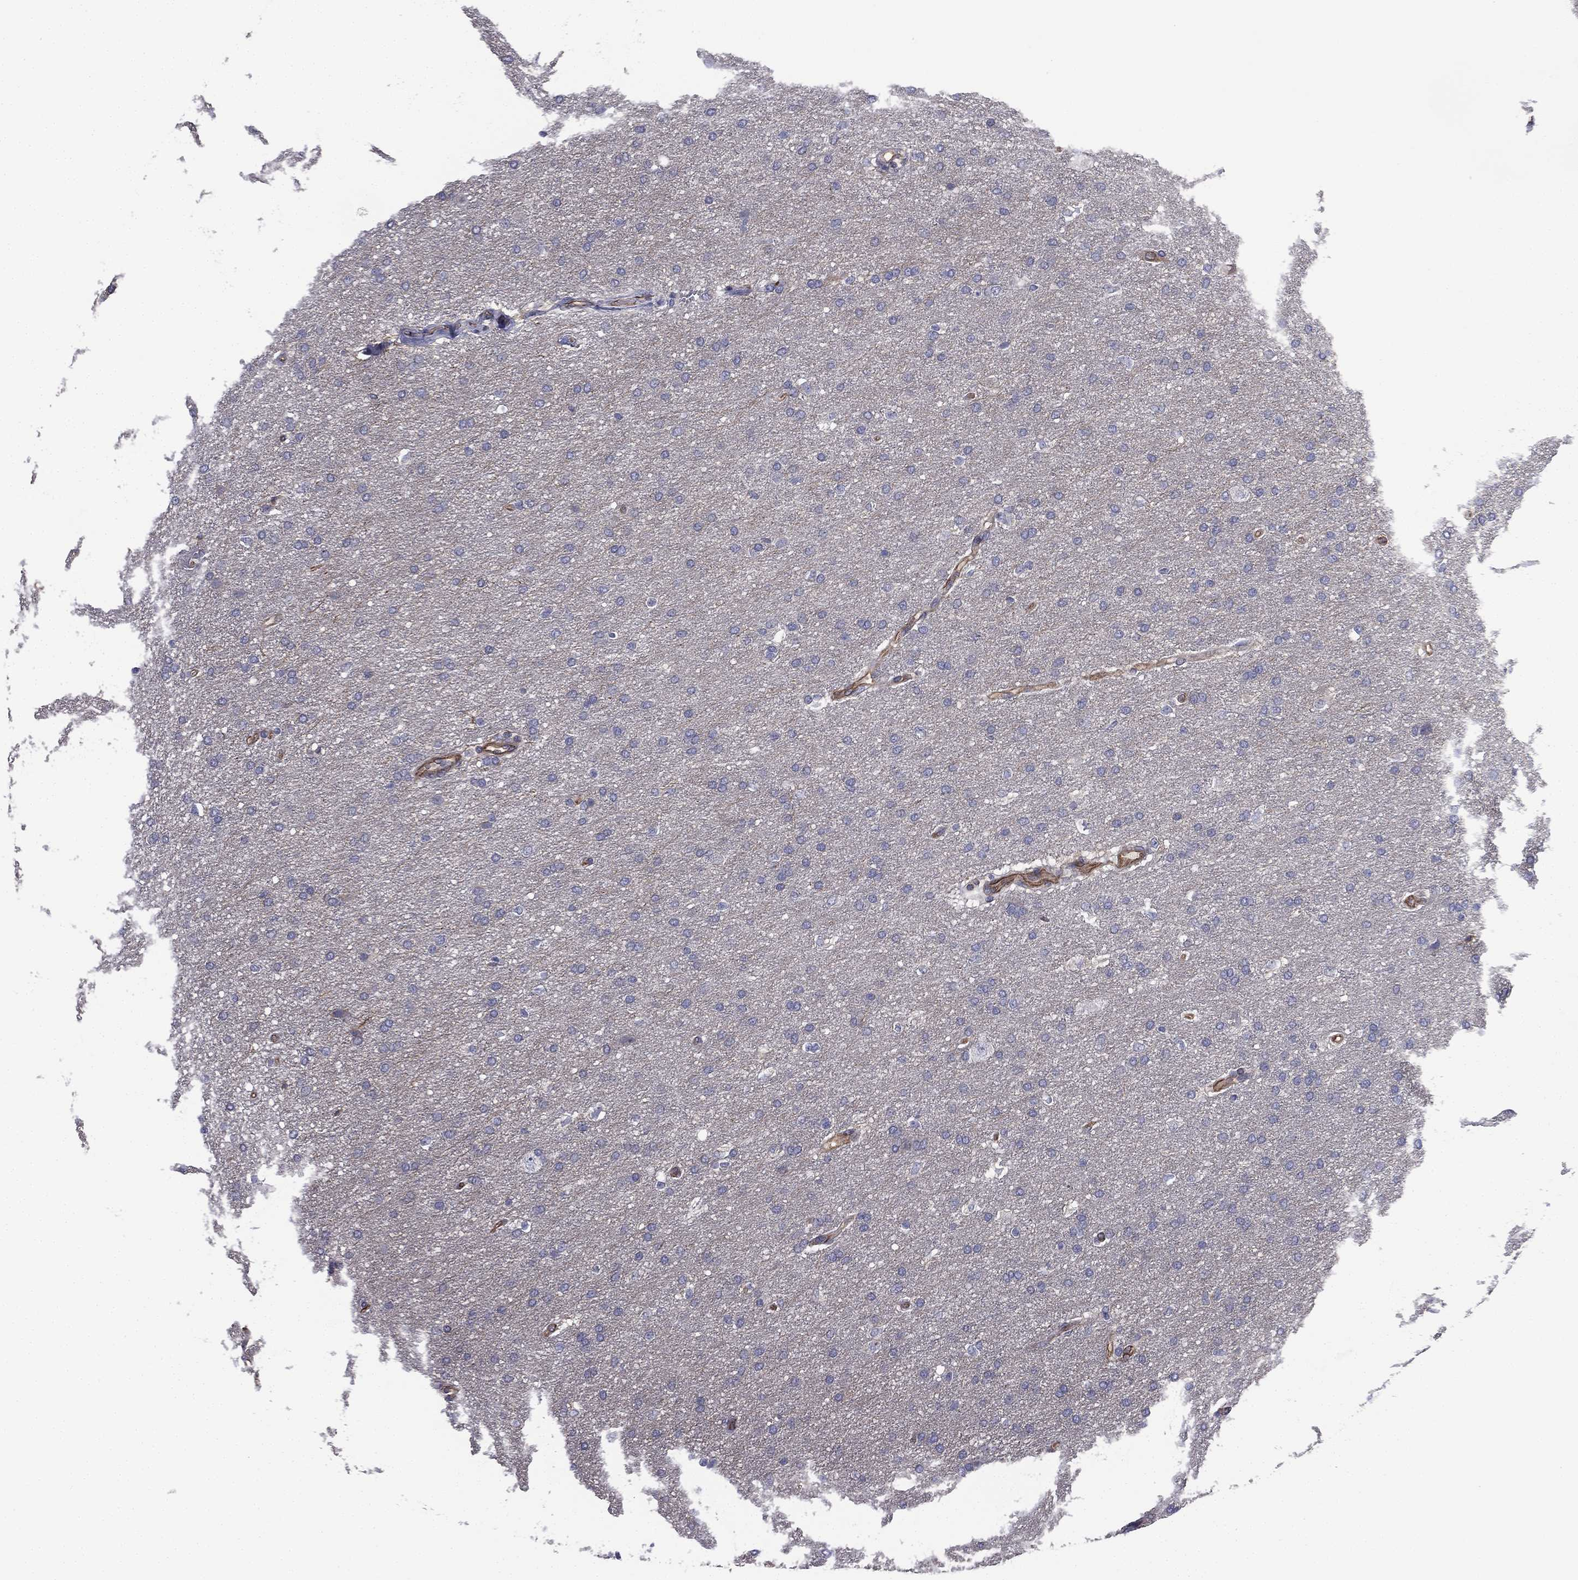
{"staining": {"intensity": "negative", "quantity": "none", "location": "none"}, "tissue": "glioma", "cell_type": "Tumor cells", "image_type": "cancer", "snomed": [{"axis": "morphology", "description": "Glioma, malignant, Low grade"}, {"axis": "topography", "description": "Brain"}], "caption": "Malignant glioma (low-grade) was stained to show a protein in brown. There is no significant staining in tumor cells.", "gene": "SCUBE1", "patient": {"sex": "female", "age": 37}}